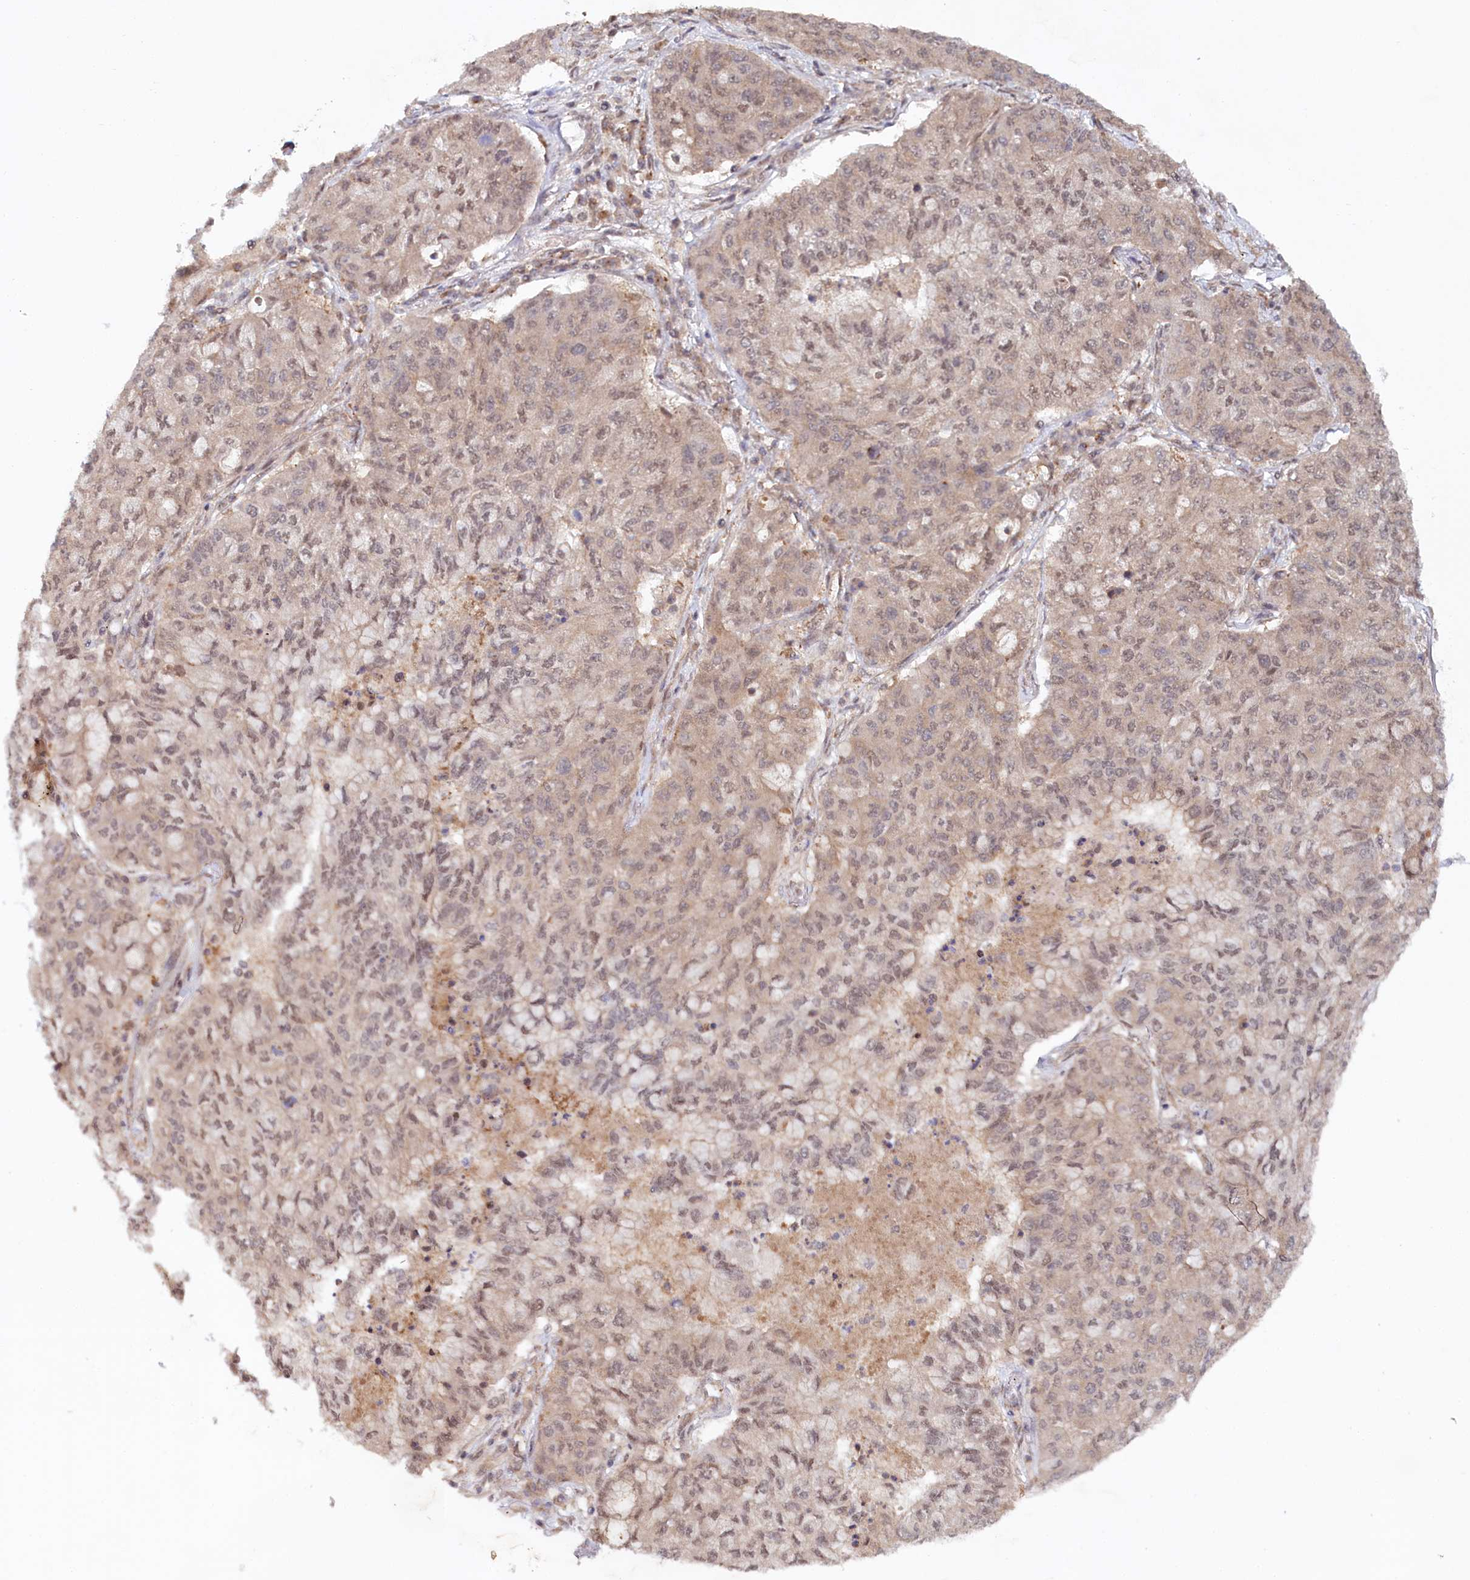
{"staining": {"intensity": "moderate", "quantity": "25%-75%", "location": "nuclear"}, "tissue": "lung cancer", "cell_type": "Tumor cells", "image_type": "cancer", "snomed": [{"axis": "morphology", "description": "Squamous cell carcinoma, NOS"}, {"axis": "topography", "description": "Lung"}], "caption": "Lung squamous cell carcinoma stained for a protein (brown) displays moderate nuclear positive positivity in approximately 25%-75% of tumor cells.", "gene": "CCDC65", "patient": {"sex": "male", "age": 74}}